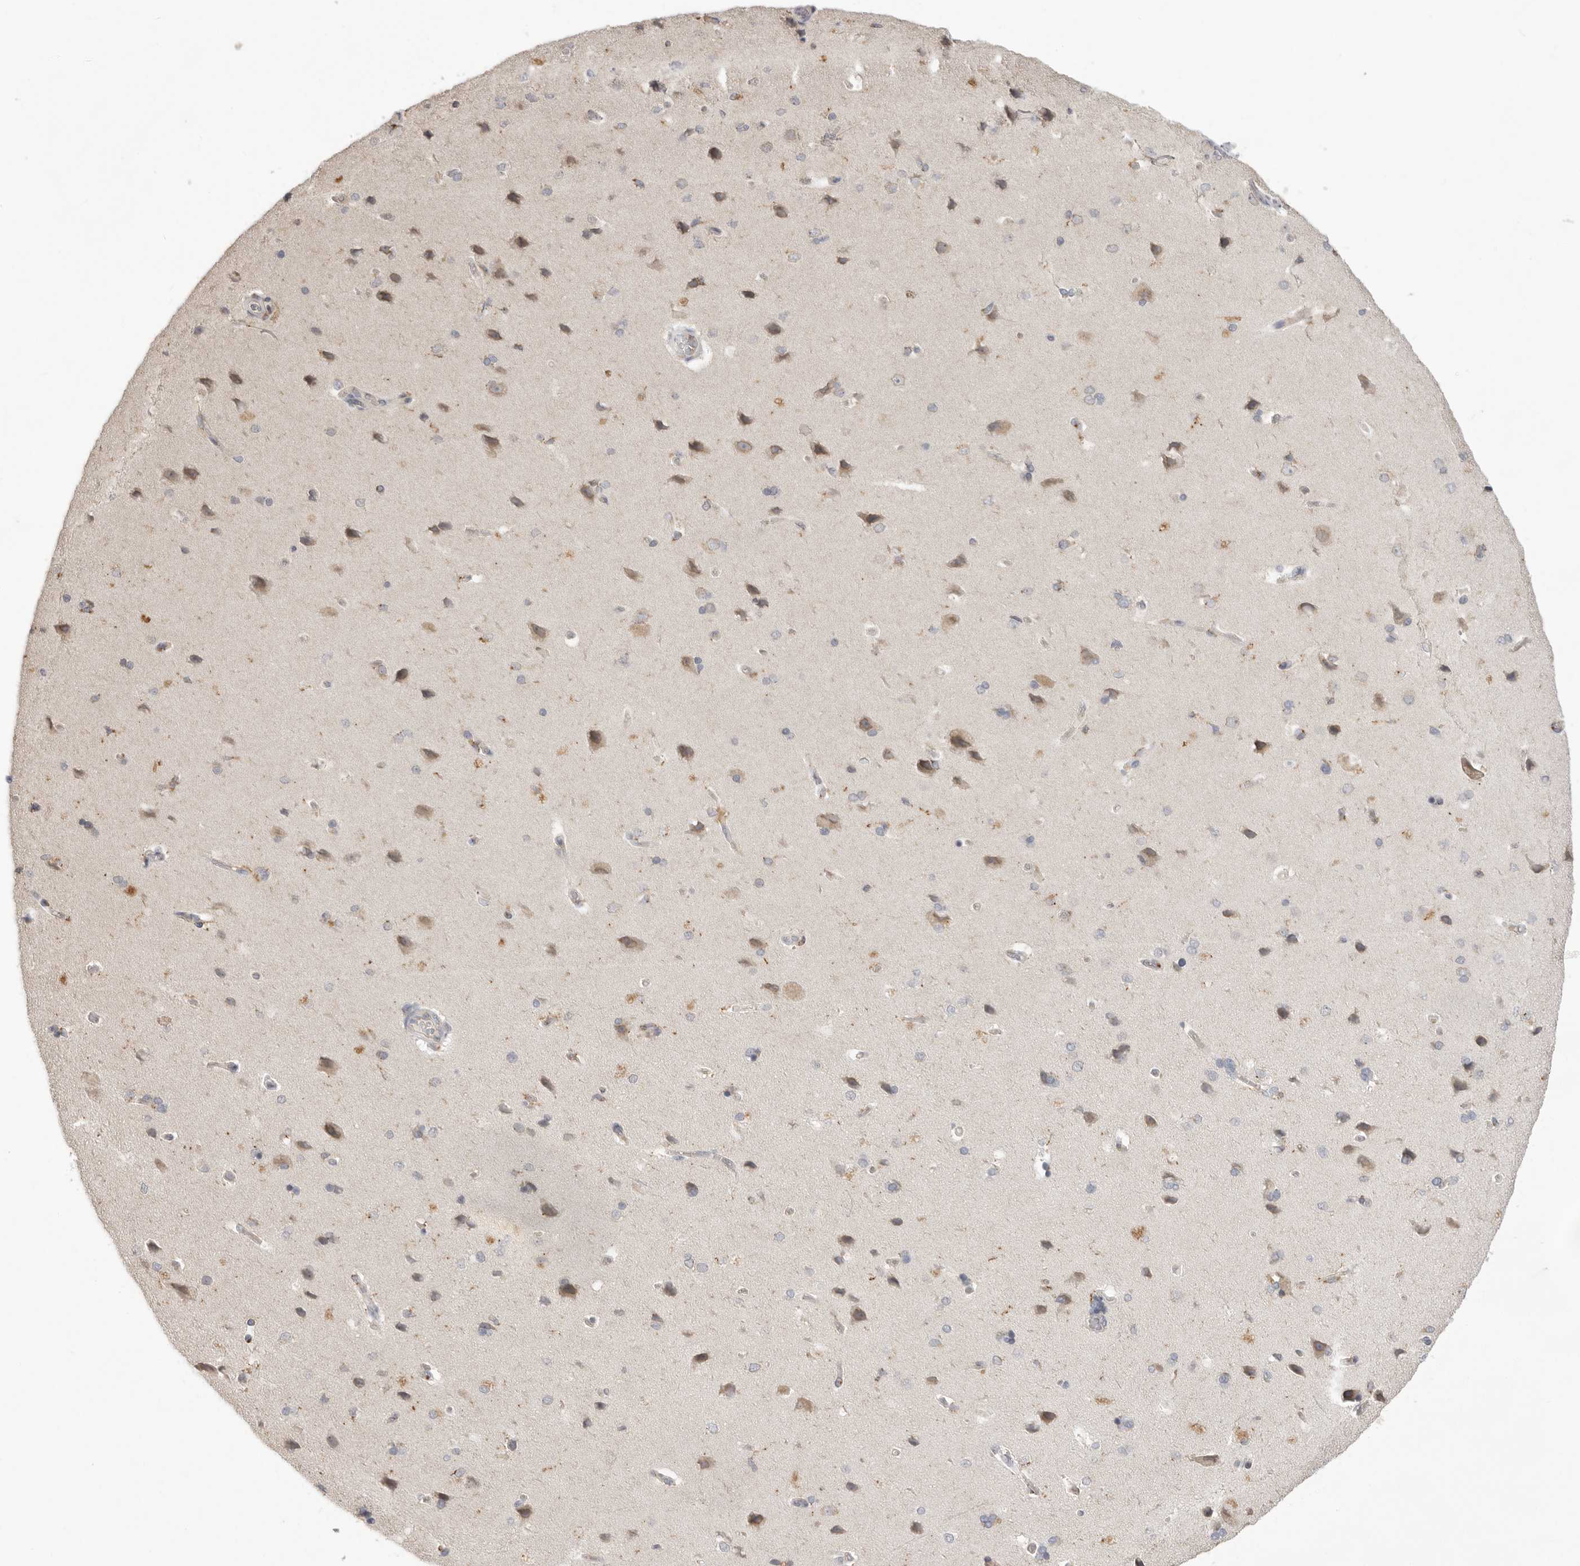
{"staining": {"intensity": "negative", "quantity": "none", "location": "none"}, "tissue": "cerebral cortex", "cell_type": "Endothelial cells", "image_type": "normal", "snomed": [{"axis": "morphology", "description": "Normal tissue, NOS"}, {"axis": "topography", "description": "Cerebral cortex"}], "caption": "IHC photomicrograph of normal cerebral cortex: cerebral cortex stained with DAB (3,3'-diaminobenzidine) demonstrates no significant protein expression in endothelial cells. The staining is performed using DAB brown chromogen with nuclei counter-stained in using hematoxylin.", "gene": "TLR3", "patient": {"sex": "male", "age": 62}}